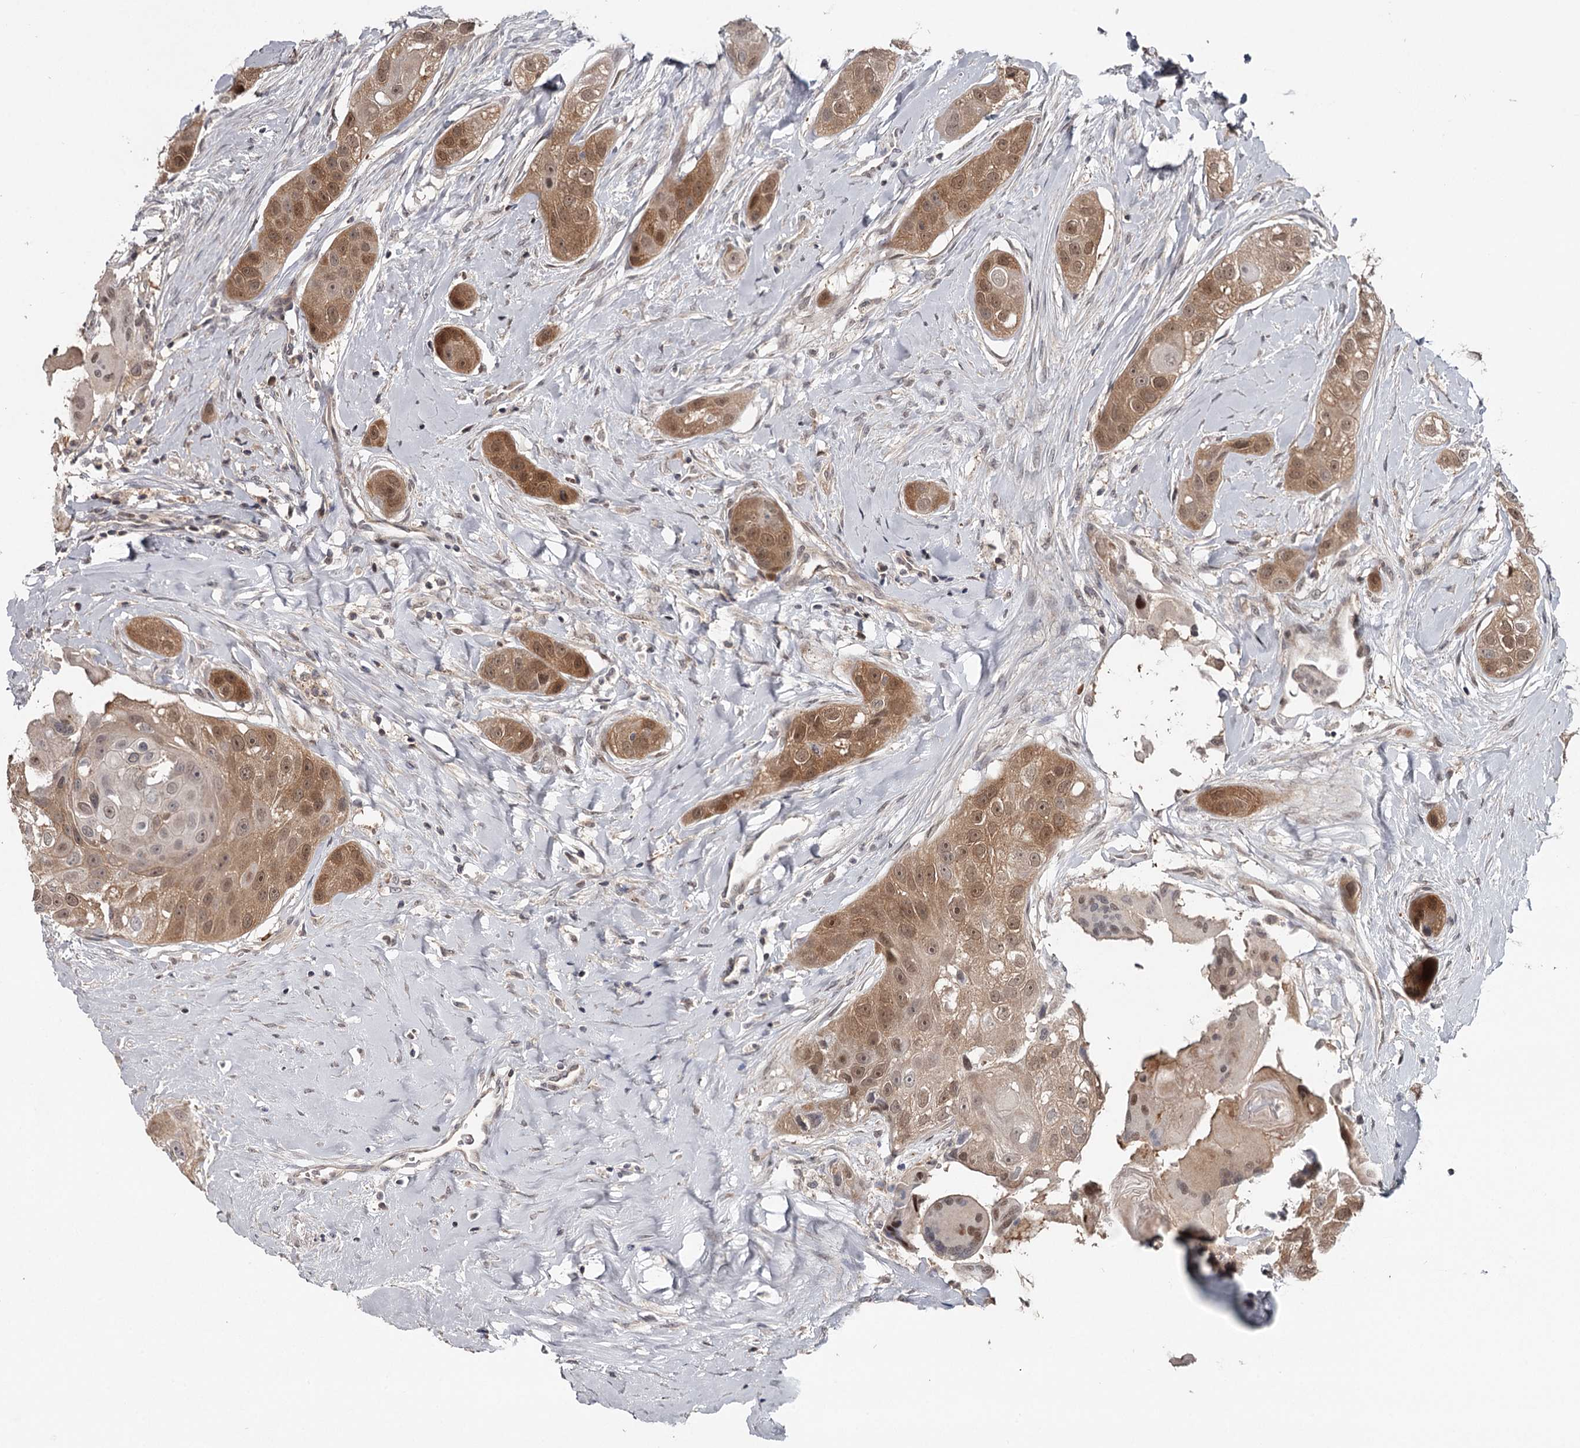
{"staining": {"intensity": "moderate", "quantity": "25%-75%", "location": "cytoplasmic/membranous,nuclear"}, "tissue": "head and neck cancer", "cell_type": "Tumor cells", "image_type": "cancer", "snomed": [{"axis": "morphology", "description": "Normal tissue, NOS"}, {"axis": "morphology", "description": "Squamous cell carcinoma, NOS"}, {"axis": "topography", "description": "Skeletal muscle"}, {"axis": "topography", "description": "Head-Neck"}], "caption": "The image exhibits staining of head and neck cancer, revealing moderate cytoplasmic/membranous and nuclear protein positivity (brown color) within tumor cells. (Brightfield microscopy of DAB IHC at high magnification).", "gene": "GTSF1", "patient": {"sex": "male", "age": 51}}